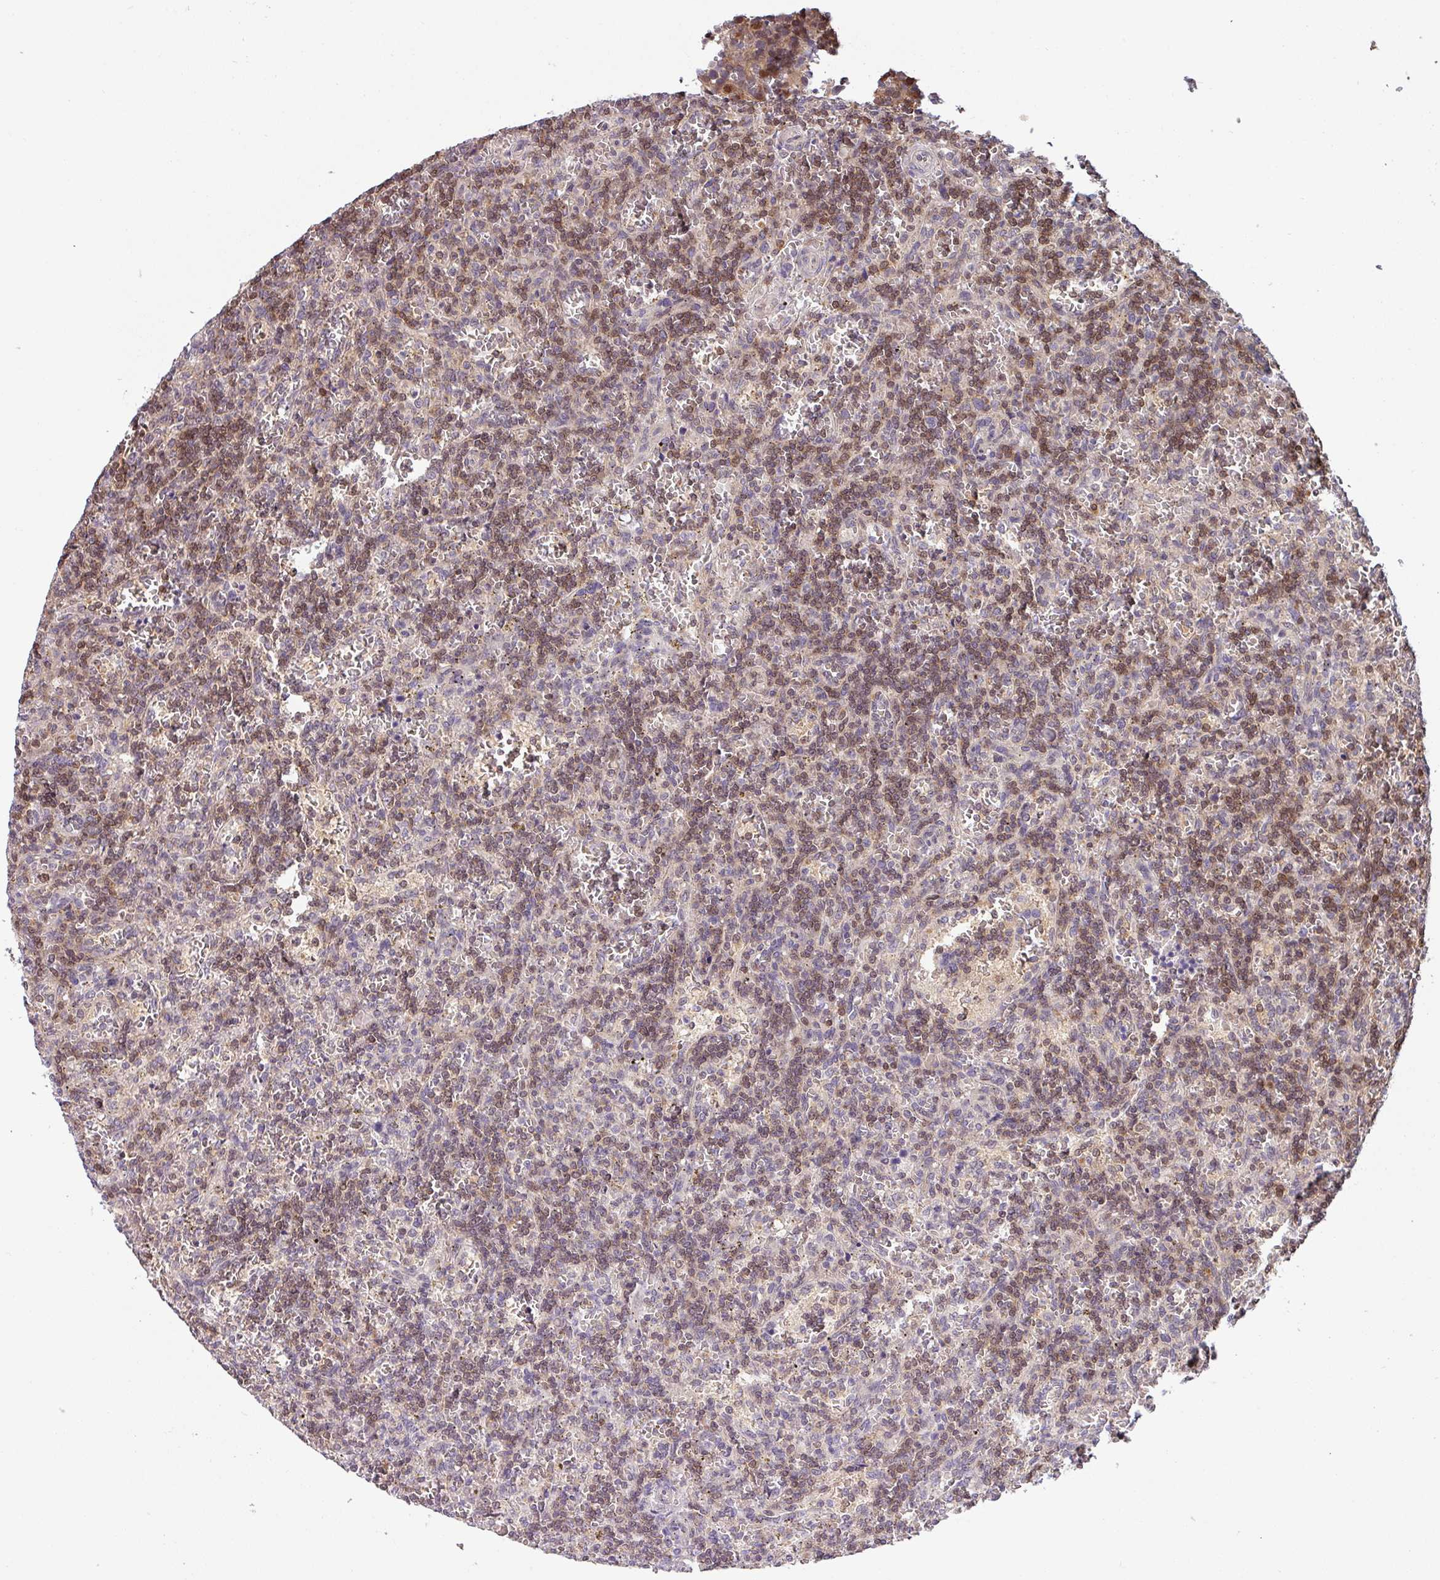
{"staining": {"intensity": "weak", "quantity": "25%-75%", "location": "nuclear"}, "tissue": "lymphoma", "cell_type": "Tumor cells", "image_type": "cancer", "snomed": [{"axis": "morphology", "description": "Malignant lymphoma, non-Hodgkin's type, Low grade"}, {"axis": "topography", "description": "Spleen"}], "caption": "Immunohistochemistry (IHC) micrograph of neoplastic tissue: lymphoma stained using immunohistochemistry demonstrates low levels of weak protein expression localized specifically in the nuclear of tumor cells, appearing as a nuclear brown color.", "gene": "SHB", "patient": {"sex": "male", "age": 73}}